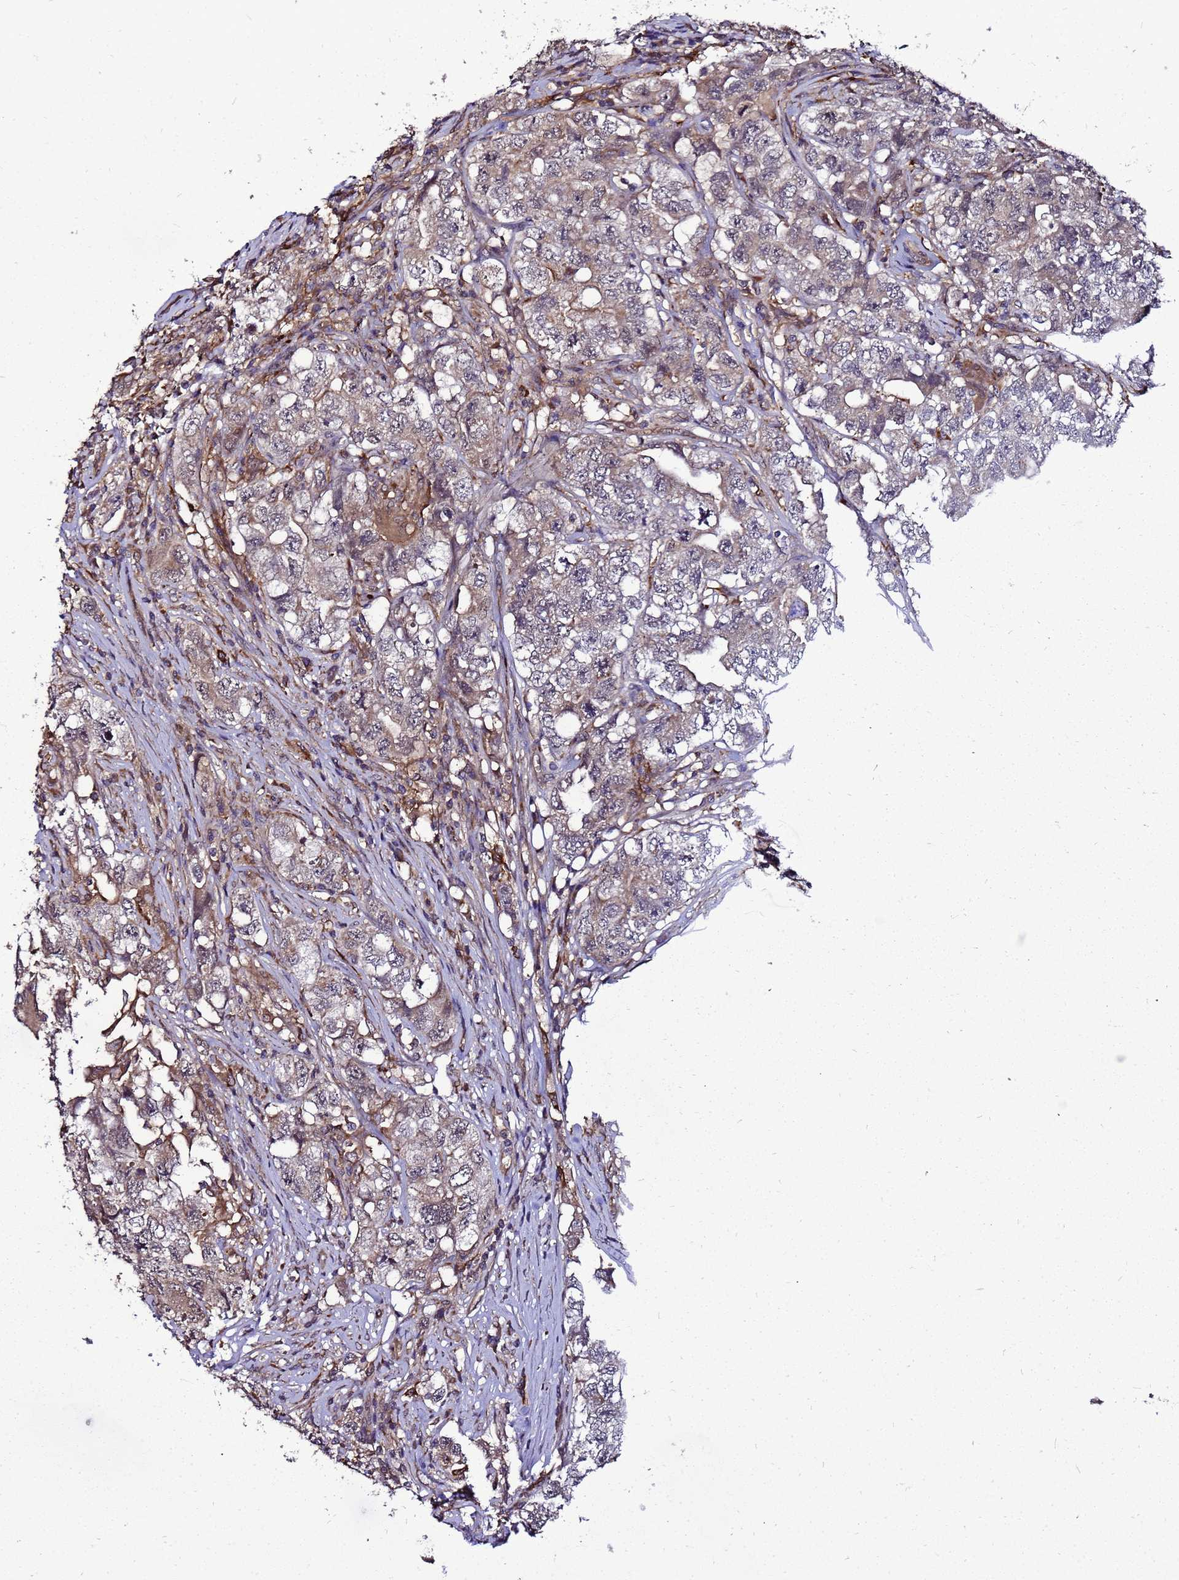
{"staining": {"intensity": "moderate", "quantity": ">75%", "location": "cytoplasmic/membranous"}, "tissue": "testis cancer", "cell_type": "Tumor cells", "image_type": "cancer", "snomed": [{"axis": "morphology", "description": "Seminoma, NOS"}, {"axis": "morphology", "description": "Carcinoma, Embryonal, NOS"}, {"axis": "topography", "description": "Testis"}], "caption": "IHC (DAB (3,3'-diaminobenzidine)) staining of human testis cancer shows moderate cytoplasmic/membranous protein staining in approximately >75% of tumor cells.", "gene": "TRABD", "patient": {"sex": "male", "age": 43}}